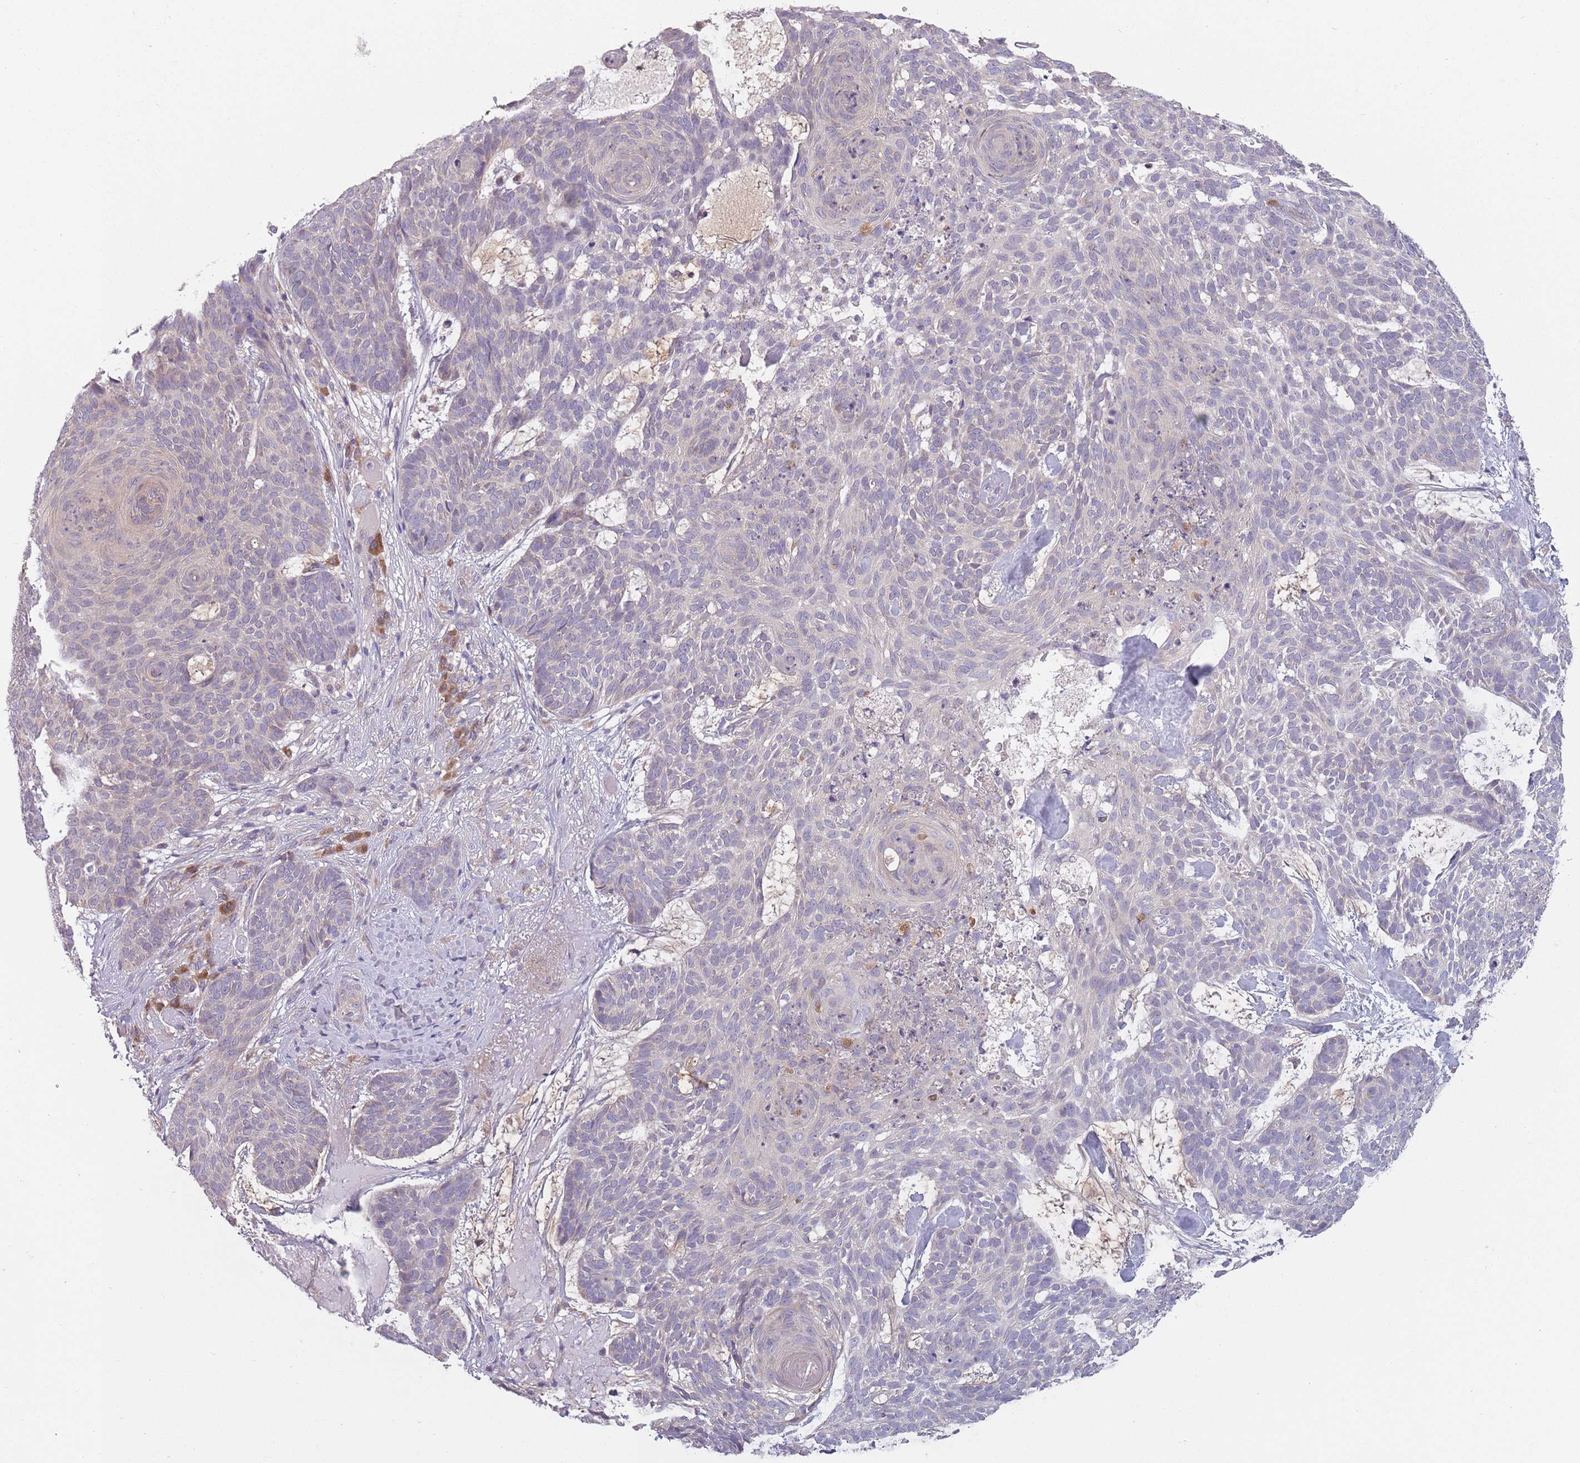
{"staining": {"intensity": "negative", "quantity": "none", "location": "none"}, "tissue": "skin cancer", "cell_type": "Tumor cells", "image_type": "cancer", "snomed": [{"axis": "morphology", "description": "Basal cell carcinoma"}, {"axis": "topography", "description": "Skin"}], "caption": "Immunohistochemical staining of human basal cell carcinoma (skin) shows no significant expression in tumor cells.", "gene": "COQ5", "patient": {"sex": "female", "age": 89}}